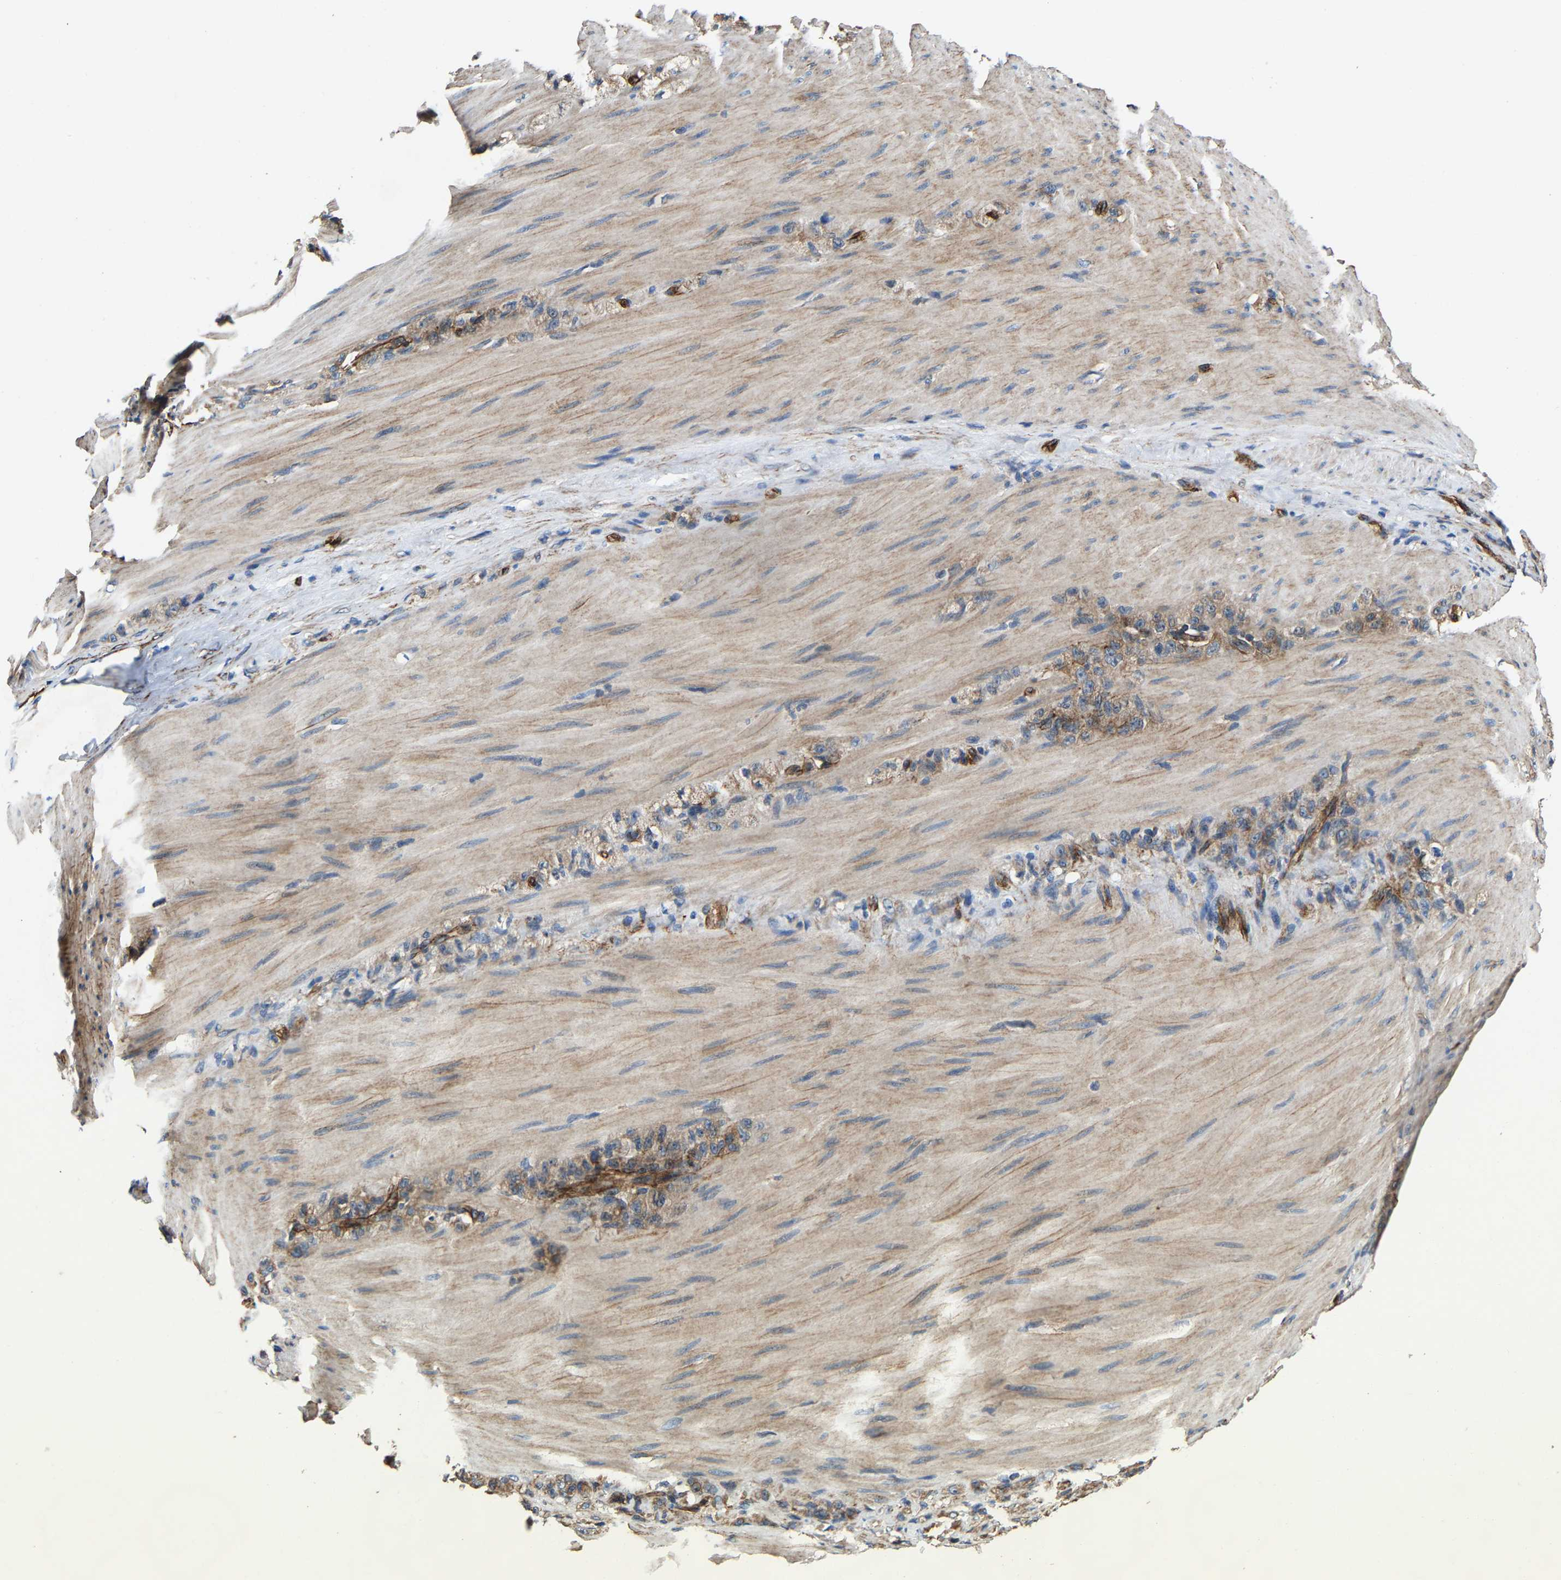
{"staining": {"intensity": "moderate", "quantity": ">75%", "location": "cytoplasmic/membranous"}, "tissue": "stomach cancer", "cell_type": "Tumor cells", "image_type": "cancer", "snomed": [{"axis": "morphology", "description": "Normal tissue, NOS"}, {"axis": "morphology", "description": "Adenocarcinoma, NOS"}, {"axis": "topography", "description": "Stomach"}], "caption": "Immunohistochemistry micrograph of neoplastic tissue: stomach adenocarcinoma stained using immunohistochemistry (IHC) exhibits medium levels of moderate protein expression localized specifically in the cytoplasmic/membranous of tumor cells, appearing as a cytoplasmic/membranous brown color.", "gene": "GFRA3", "patient": {"sex": "male", "age": 82}}